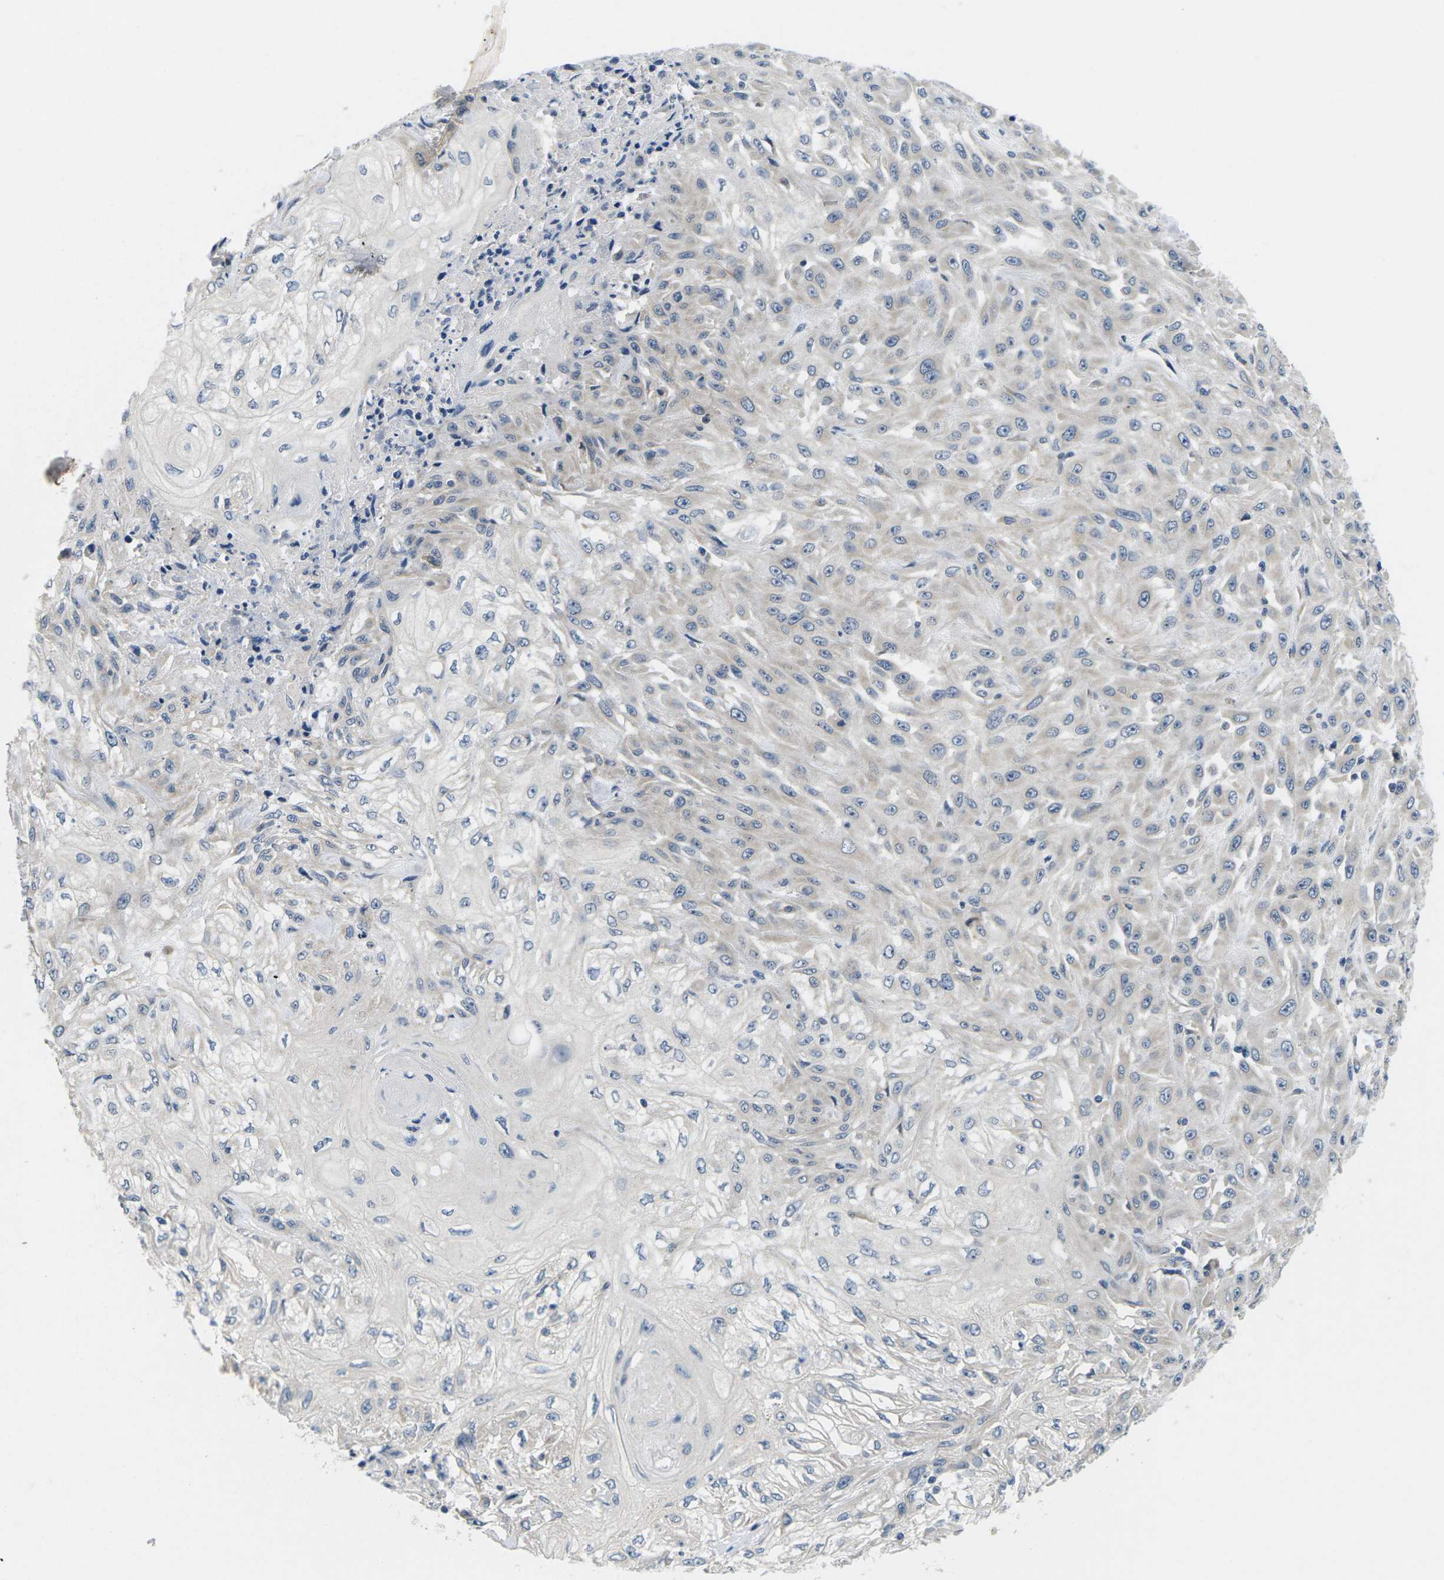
{"staining": {"intensity": "negative", "quantity": "none", "location": "none"}, "tissue": "skin cancer", "cell_type": "Tumor cells", "image_type": "cancer", "snomed": [{"axis": "morphology", "description": "Squamous cell carcinoma, NOS"}, {"axis": "morphology", "description": "Squamous cell carcinoma, metastatic, NOS"}, {"axis": "topography", "description": "Skin"}, {"axis": "topography", "description": "Lymph node"}], "caption": "High power microscopy image of an immunohistochemistry (IHC) image of skin squamous cell carcinoma, revealing no significant staining in tumor cells.", "gene": "ERGIC3", "patient": {"sex": "male", "age": 75}}